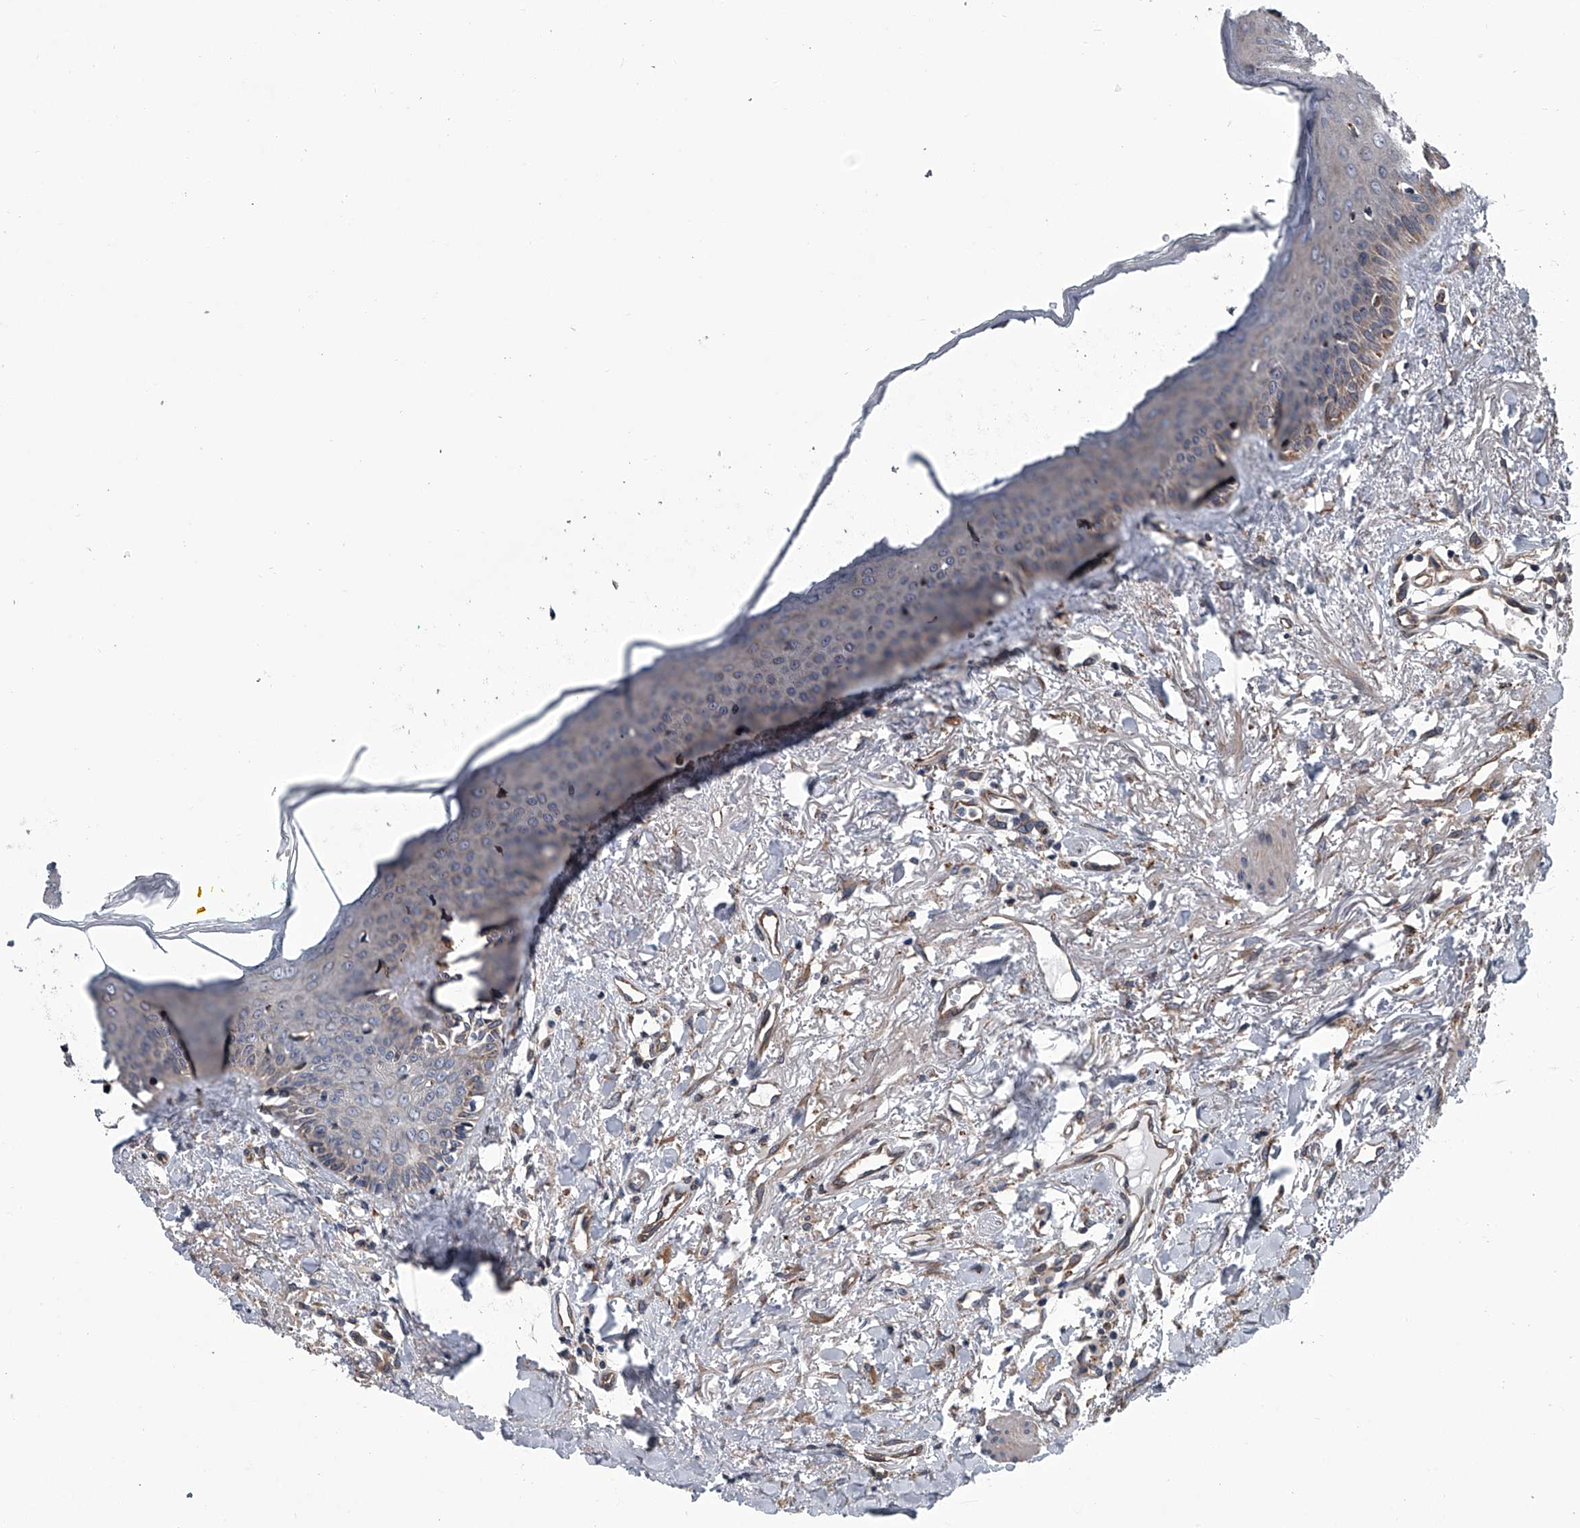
{"staining": {"intensity": "moderate", "quantity": "25%-75%", "location": "cytoplasmic/membranous,nuclear"}, "tissue": "oral mucosa", "cell_type": "Squamous epithelial cells", "image_type": "normal", "snomed": [{"axis": "morphology", "description": "Normal tissue, NOS"}, {"axis": "topography", "description": "Oral tissue"}], "caption": "Immunohistochemical staining of benign oral mucosa displays medium levels of moderate cytoplasmic/membranous,nuclear expression in about 25%-75% of squamous epithelial cells. Nuclei are stained in blue.", "gene": "ABCG1", "patient": {"sex": "female", "age": 70}}